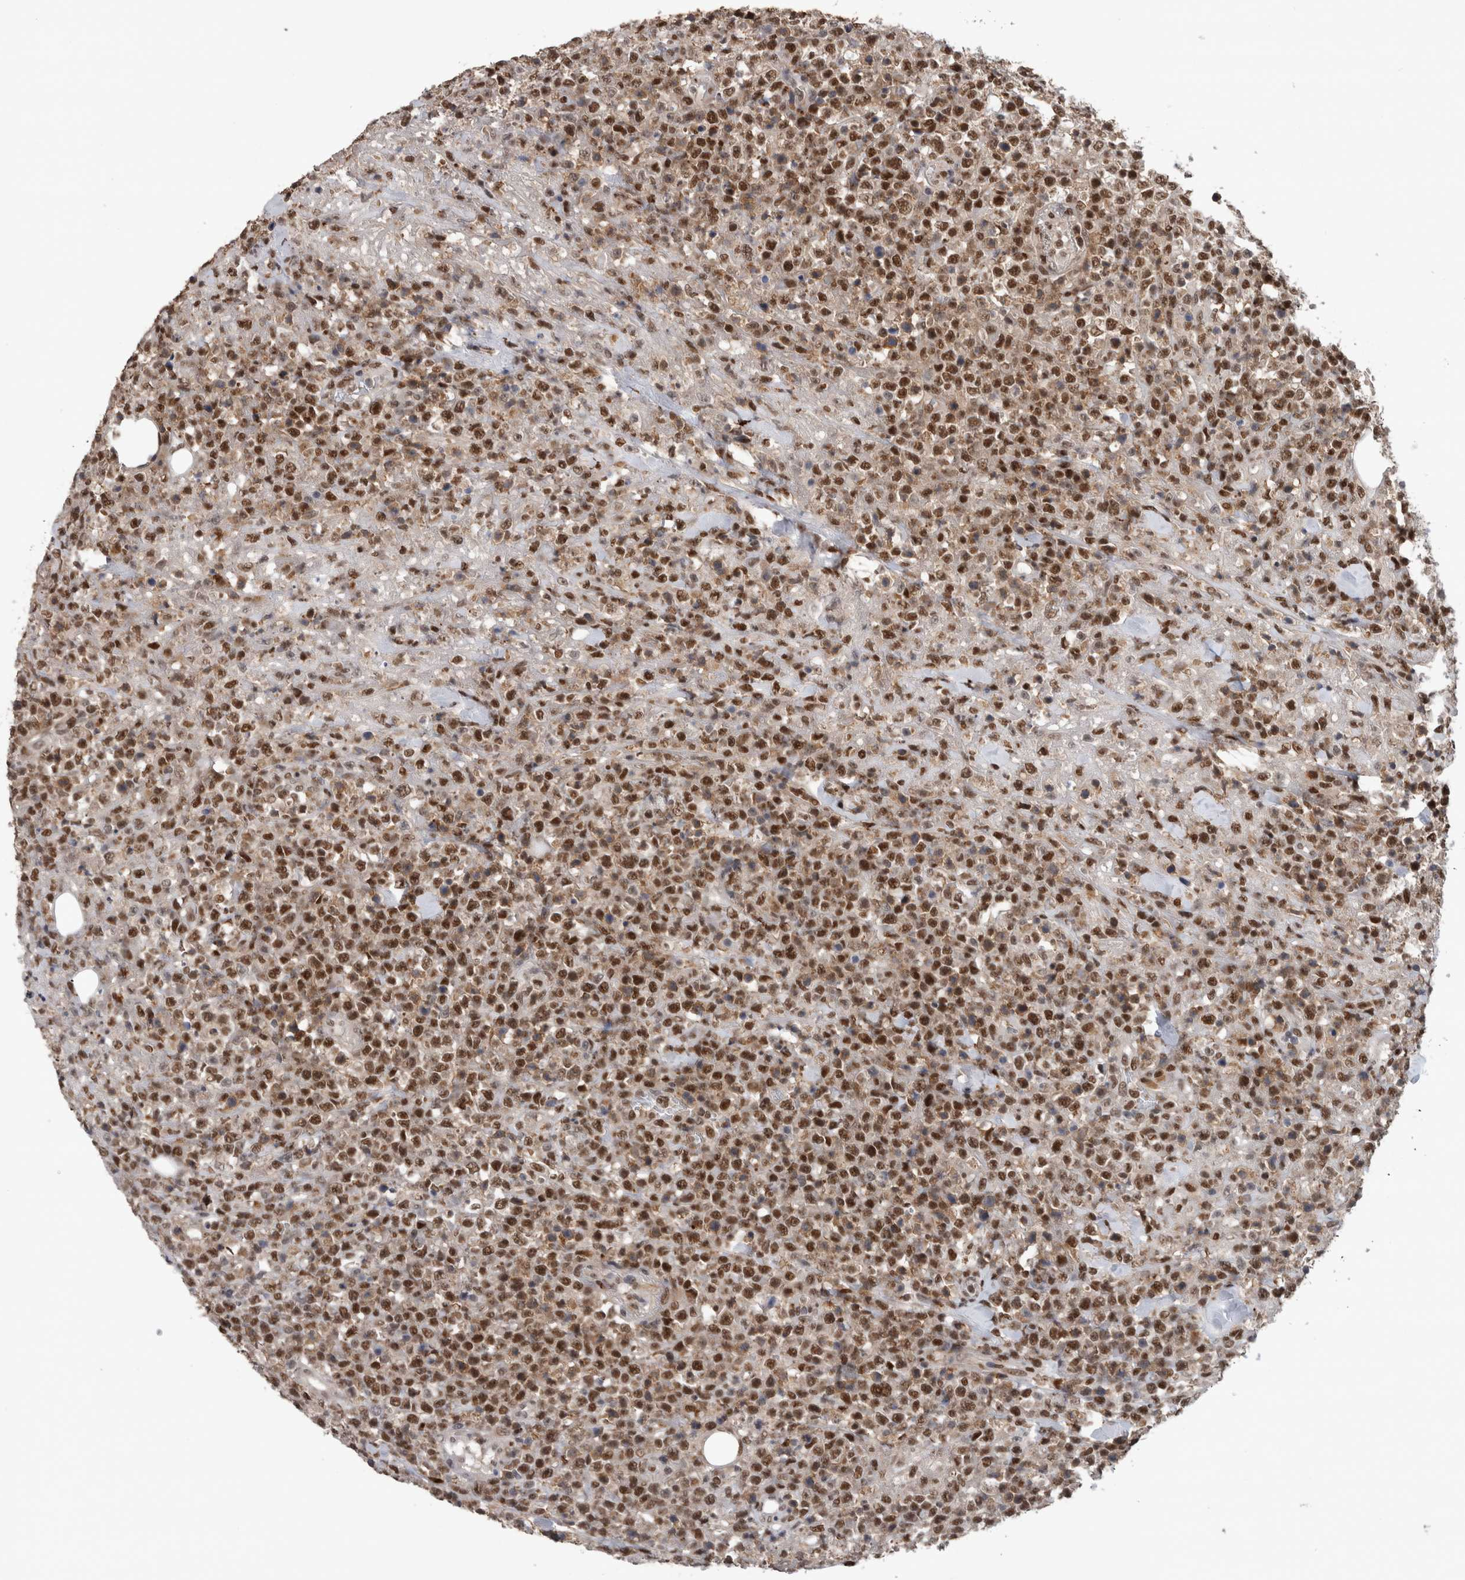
{"staining": {"intensity": "strong", "quantity": ">75%", "location": "nuclear"}, "tissue": "lymphoma", "cell_type": "Tumor cells", "image_type": "cancer", "snomed": [{"axis": "morphology", "description": "Malignant lymphoma, non-Hodgkin's type, High grade"}, {"axis": "topography", "description": "Colon"}], "caption": "A high amount of strong nuclear expression is appreciated in about >75% of tumor cells in lymphoma tissue.", "gene": "POLD2", "patient": {"sex": "female", "age": 53}}